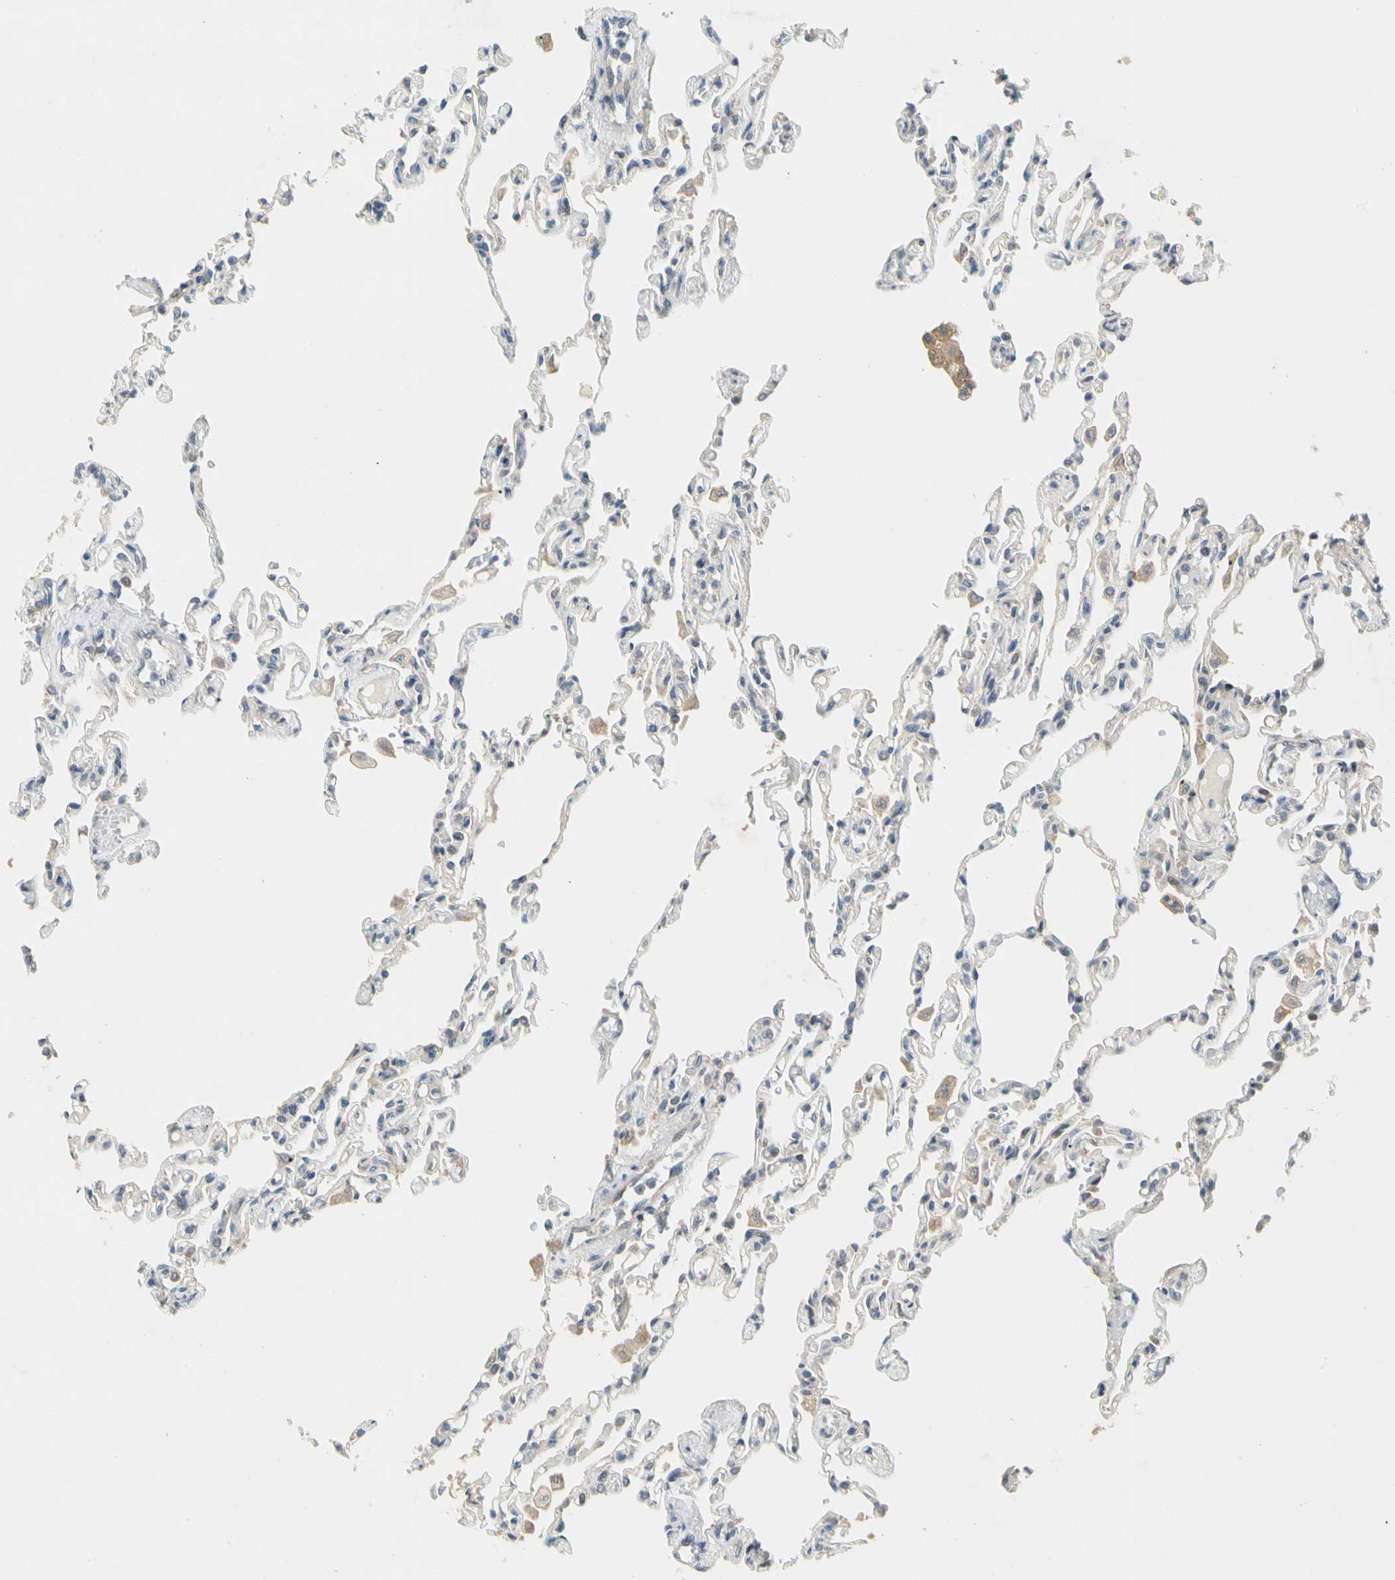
{"staining": {"intensity": "weak", "quantity": "<25%", "location": "cytoplasmic/membranous"}, "tissue": "lung", "cell_type": "Alveolar cells", "image_type": "normal", "snomed": [{"axis": "morphology", "description": "Normal tissue, NOS"}, {"axis": "topography", "description": "Lung"}], "caption": "IHC of normal human lung reveals no expression in alveolar cells. Nuclei are stained in blue.", "gene": "GATD1", "patient": {"sex": "male", "age": 21}}